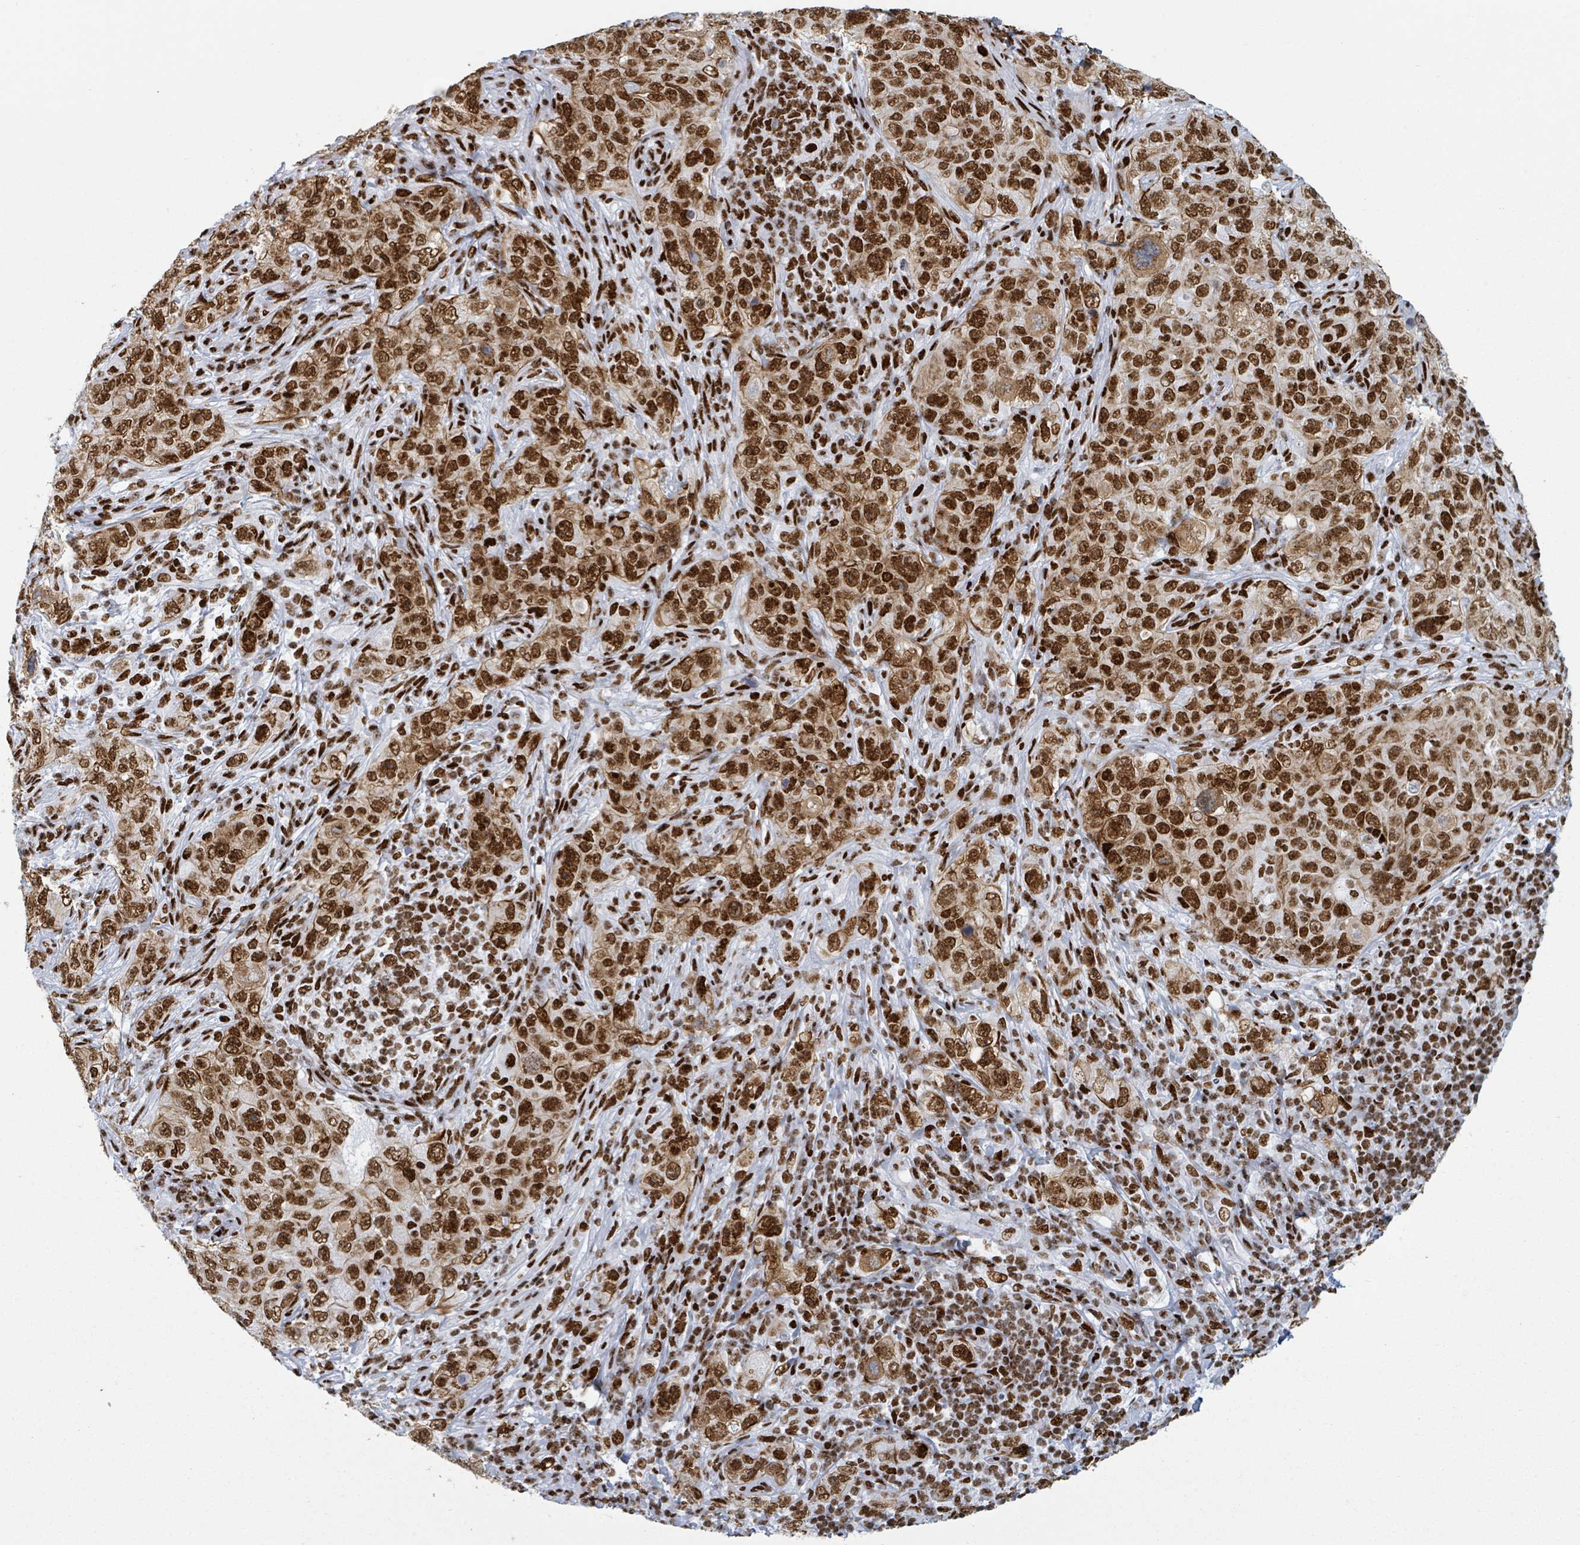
{"staining": {"intensity": "strong", "quantity": ">75%", "location": "nuclear"}, "tissue": "pancreatic cancer", "cell_type": "Tumor cells", "image_type": "cancer", "snomed": [{"axis": "morphology", "description": "Adenocarcinoma, NOS"}, {"axis": "topography", "description": "Pancreas"}], "caption": "Strong nuclear expression for a protein is appreciated in approximately >75% of tumor cells of pancreatic cancer using immunohistochemistry (IHC).", "gene": "DHX16", "patient": {"sex": "male", "age": 68}}